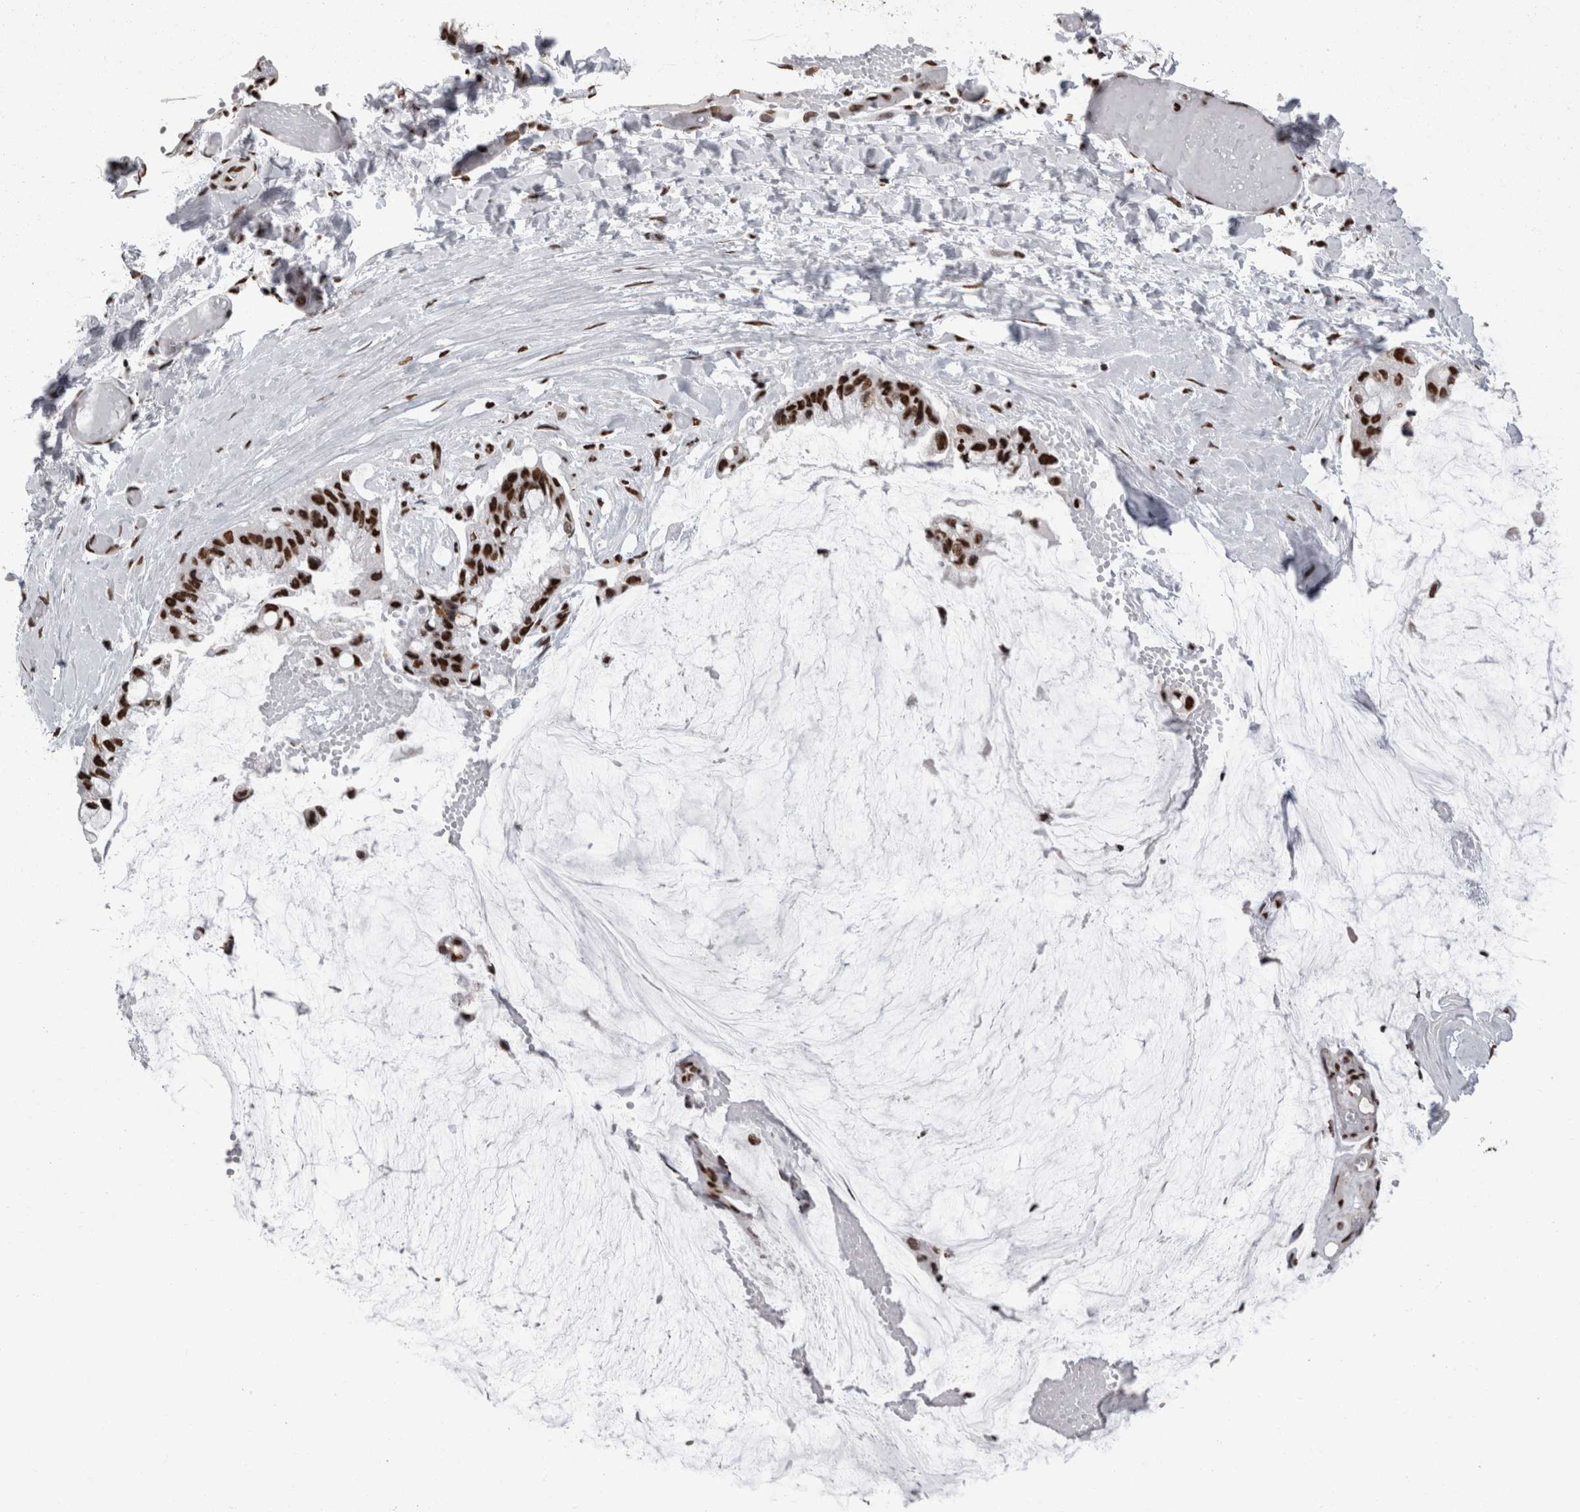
{"staining": {"intensity": "strong", "quantity": ">75%", "location": "nuclear"}, "tissue": "ovarian cancer", "cell_type": "Tumor cells", "image_type": "cancer", "snomed": [{"axis": "morphology", "description": "Cystadenocarcinoma, mucinous, NOS"}, {"axis": "topography", "description": "Ovary"}], "caption": "Tumor cells show strong nuclear positivity in approximately >75% of cells in ovarian mucinous cystadenocarcinoma.", "gene": "HNRNPM", "patient": {"sex": "female", "age": 39}}